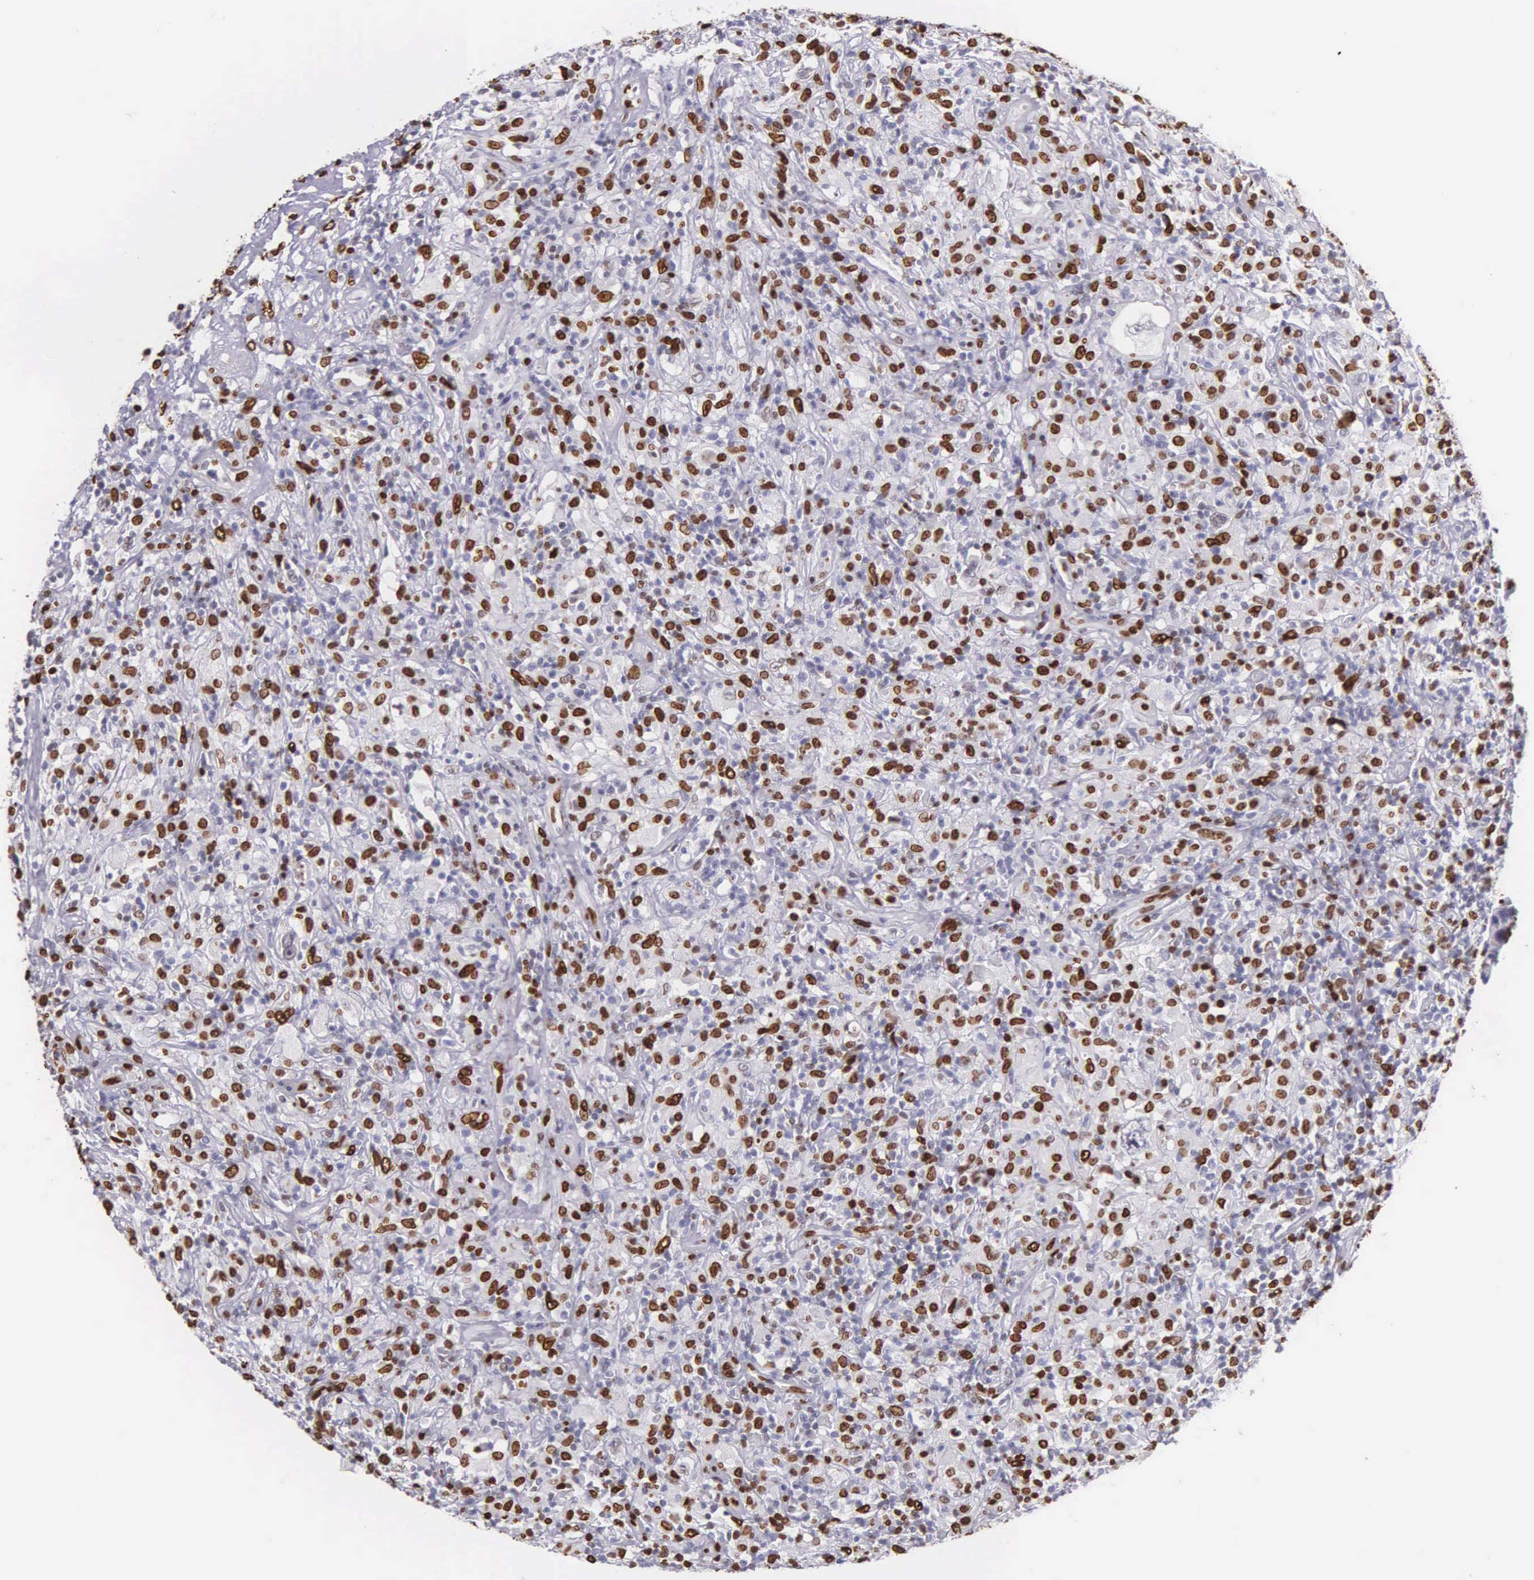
{"staining": {"intensity": "strong", "quantity": "25%-75%", "location": "nuclear"}, "tissue": "lymphoma", "cell_type": "Tumor cells", "image_type": "cancer", "snomed": [{"axis": "morphology", "description": "Hodgkin's disease, NOS"}, {"axis": "topography", "description": "Lymph node"}], "caption": "IHC of human Hodgkin's disease exhibits high levels of strong nuclear staining in about 25%-75% of tumor cells.", "gene": "H1-0", "patient": {"sex": "male", "age": 46}}